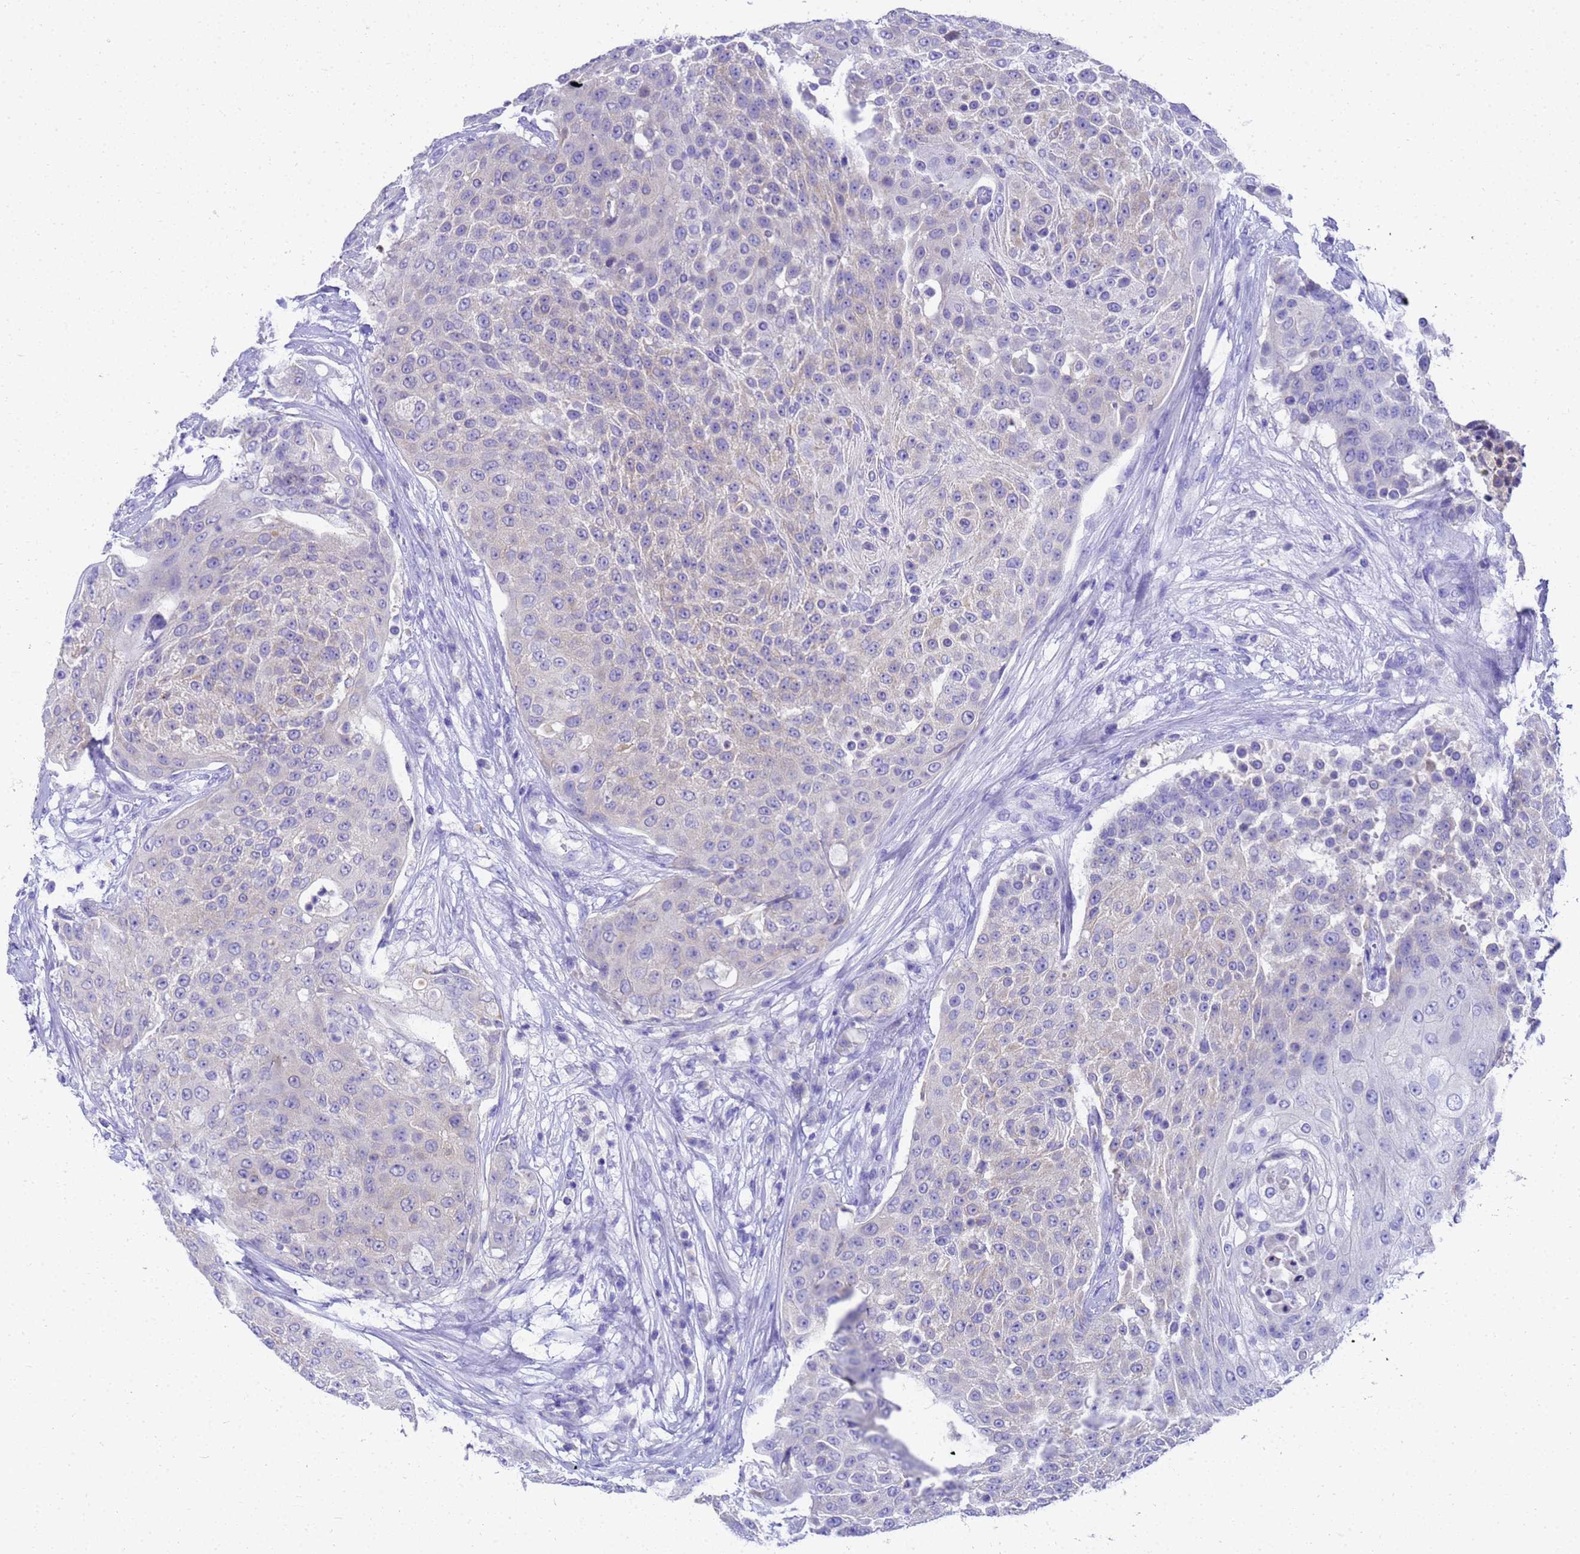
{"staining": {"intensity": "weak", "quantity": "<25%", "location": "cytoplasmic/membranous"}, "tissue": "urothelial cancer", "cell_type": "Tumor cells", "image_type": "cancer", "snomed": [{"axis": "morphology", "description": "Urothelial carcinoma, High grade"}, {"axis": "topography", "description": "Urinary bladder"}], "caption": "DAB (3,3'-diaminobenzidine) immunohistochemical staining of urothelial cancer exhibits no significant expression in tumor cells.", "gene": "MS4A13", "patient": {"sex": "female", "age": 63}}